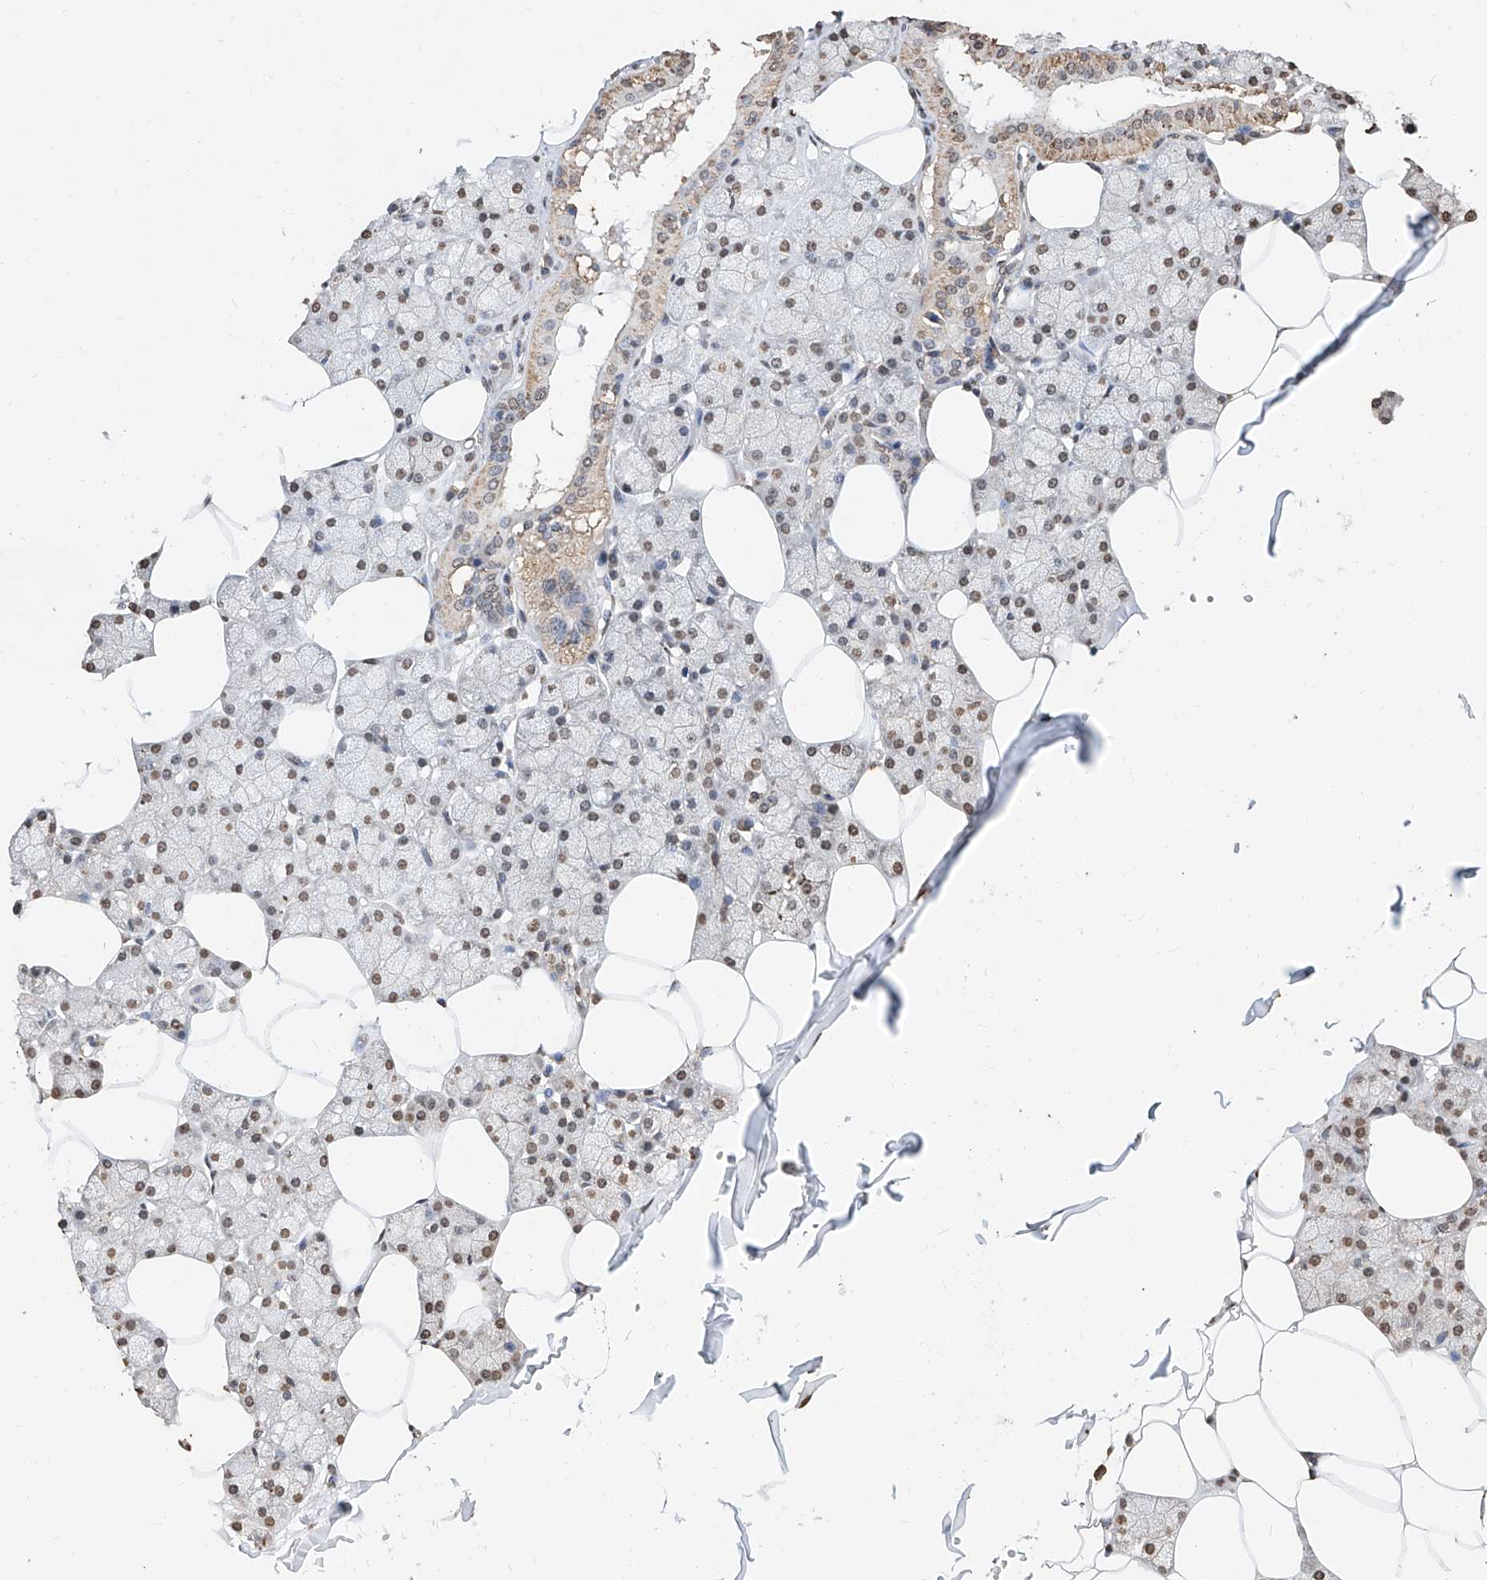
{"staining": {"intensity": "moderate", "quantity": ">75%", "location": "cytoplasmic/membranous,nuclear"}, "tissue": "salivary gland", "cell_type": "Glandular cells", "image_type": "normal", "snomed": [{"axis": "morphology", "description": "Normal tissue, NOS"}, {"axis": "topography", "description": "Salivary gland"}], "caption": "Immunohistochemistry (IHC) photomicrograph of unremarkable salivary gland: salivary gland stained using immunohistochemistry demonstrates medium levels of moderate protein expression localized specifically in the cytoplasmic/membranous,nuclear of glandular cells, appearing as a cytoplasmic/membranous,nuclear brown color.", "gene": "RP9", "patient": {"sex": "male", "age": 62}}